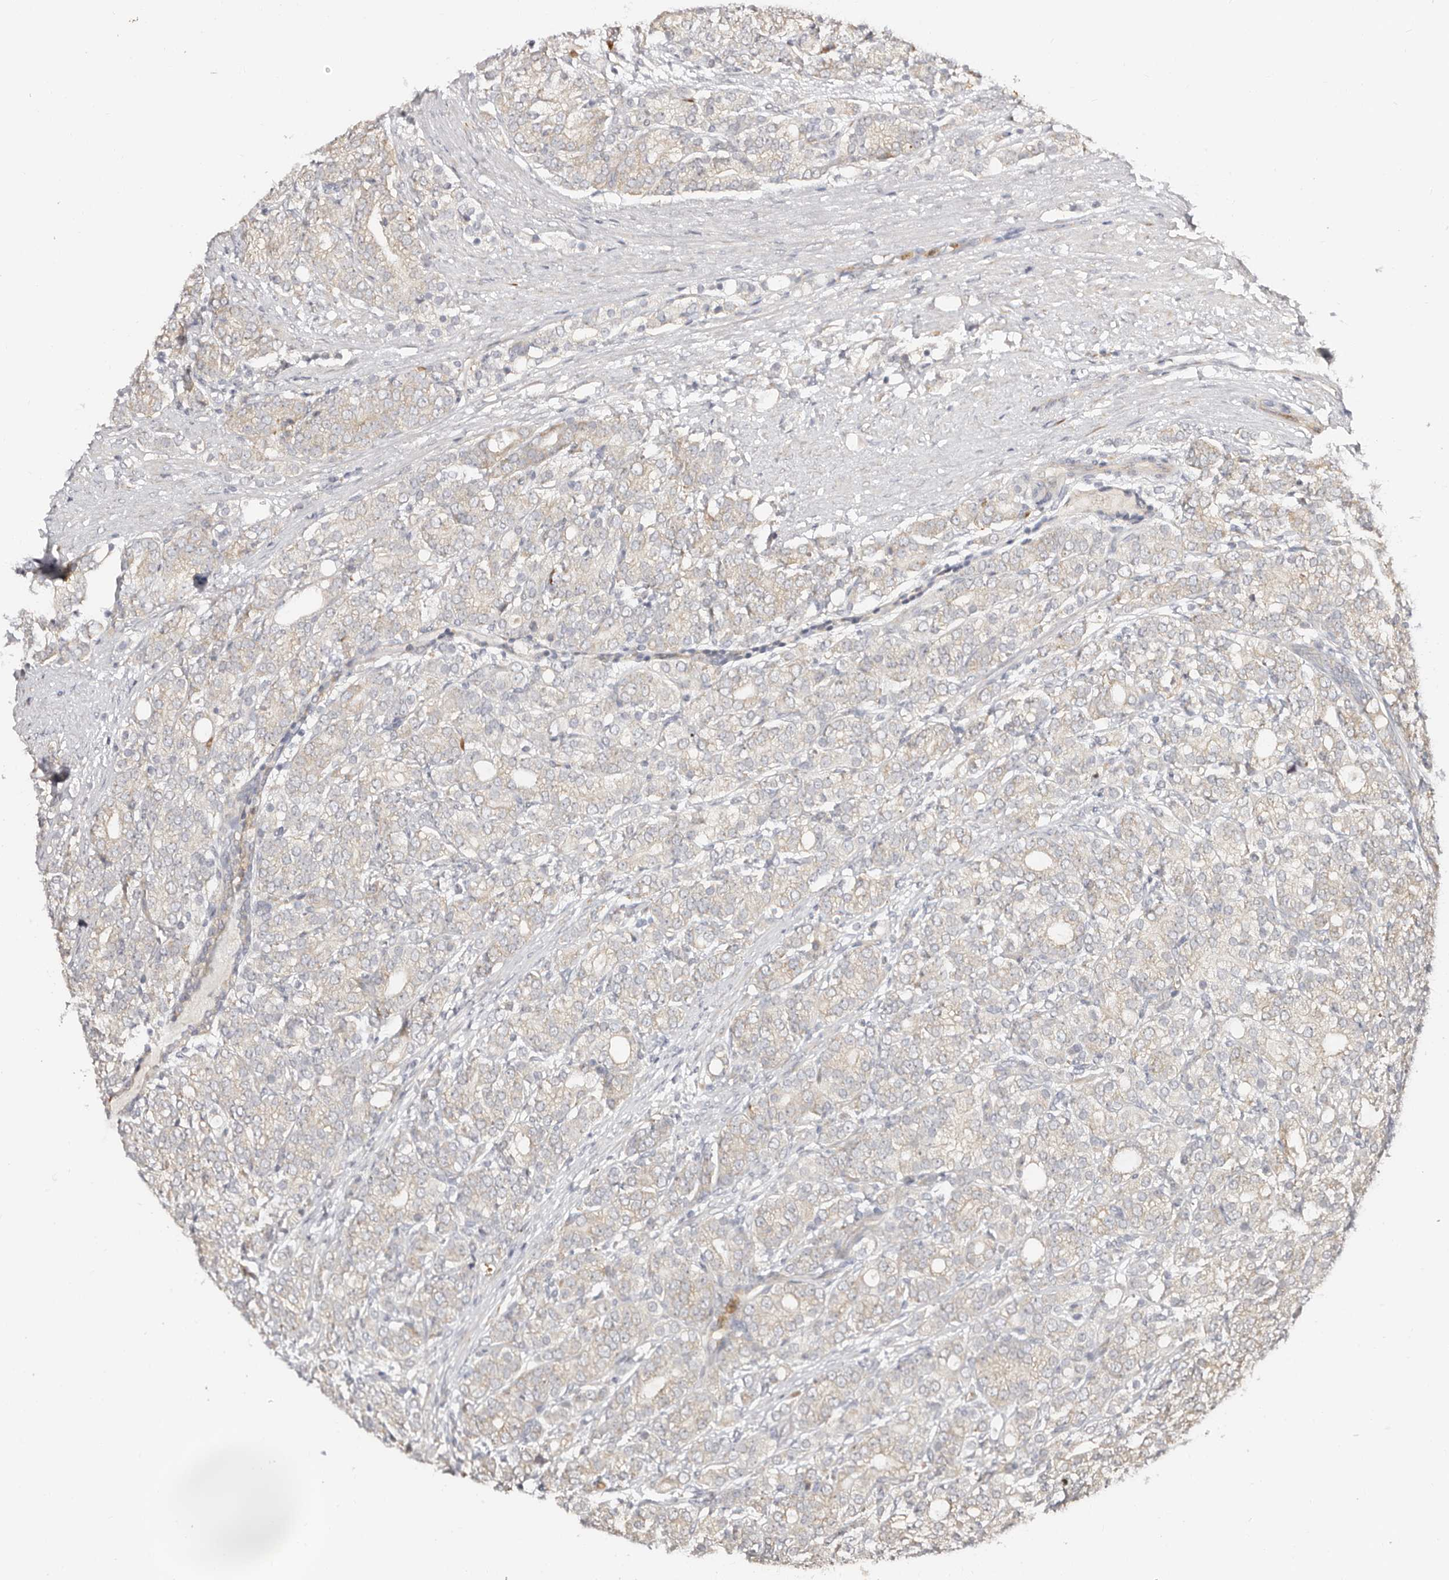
{"staining": {"intensity": "weak", "quantity": "<25%", "location": "cytoplasmic/membranous"}, "tissue": "prostate cancer", "cell_type": "Tumor cells", "image_type": "cancer", "snomed": [{"axis": "morphology", "description": "Adenocarcinoma, High grade"}, {"axis": "topography", "description": "Prostate"}], "caption": "IHC photomicrograph of human prostate cancer (adenocarcinoma (high-grade)) stained for a protein (brown), which exhibits no staining in tumor cells.", "gene": "BCL2L15", "patient": {"sex": "male", "age": 57}}